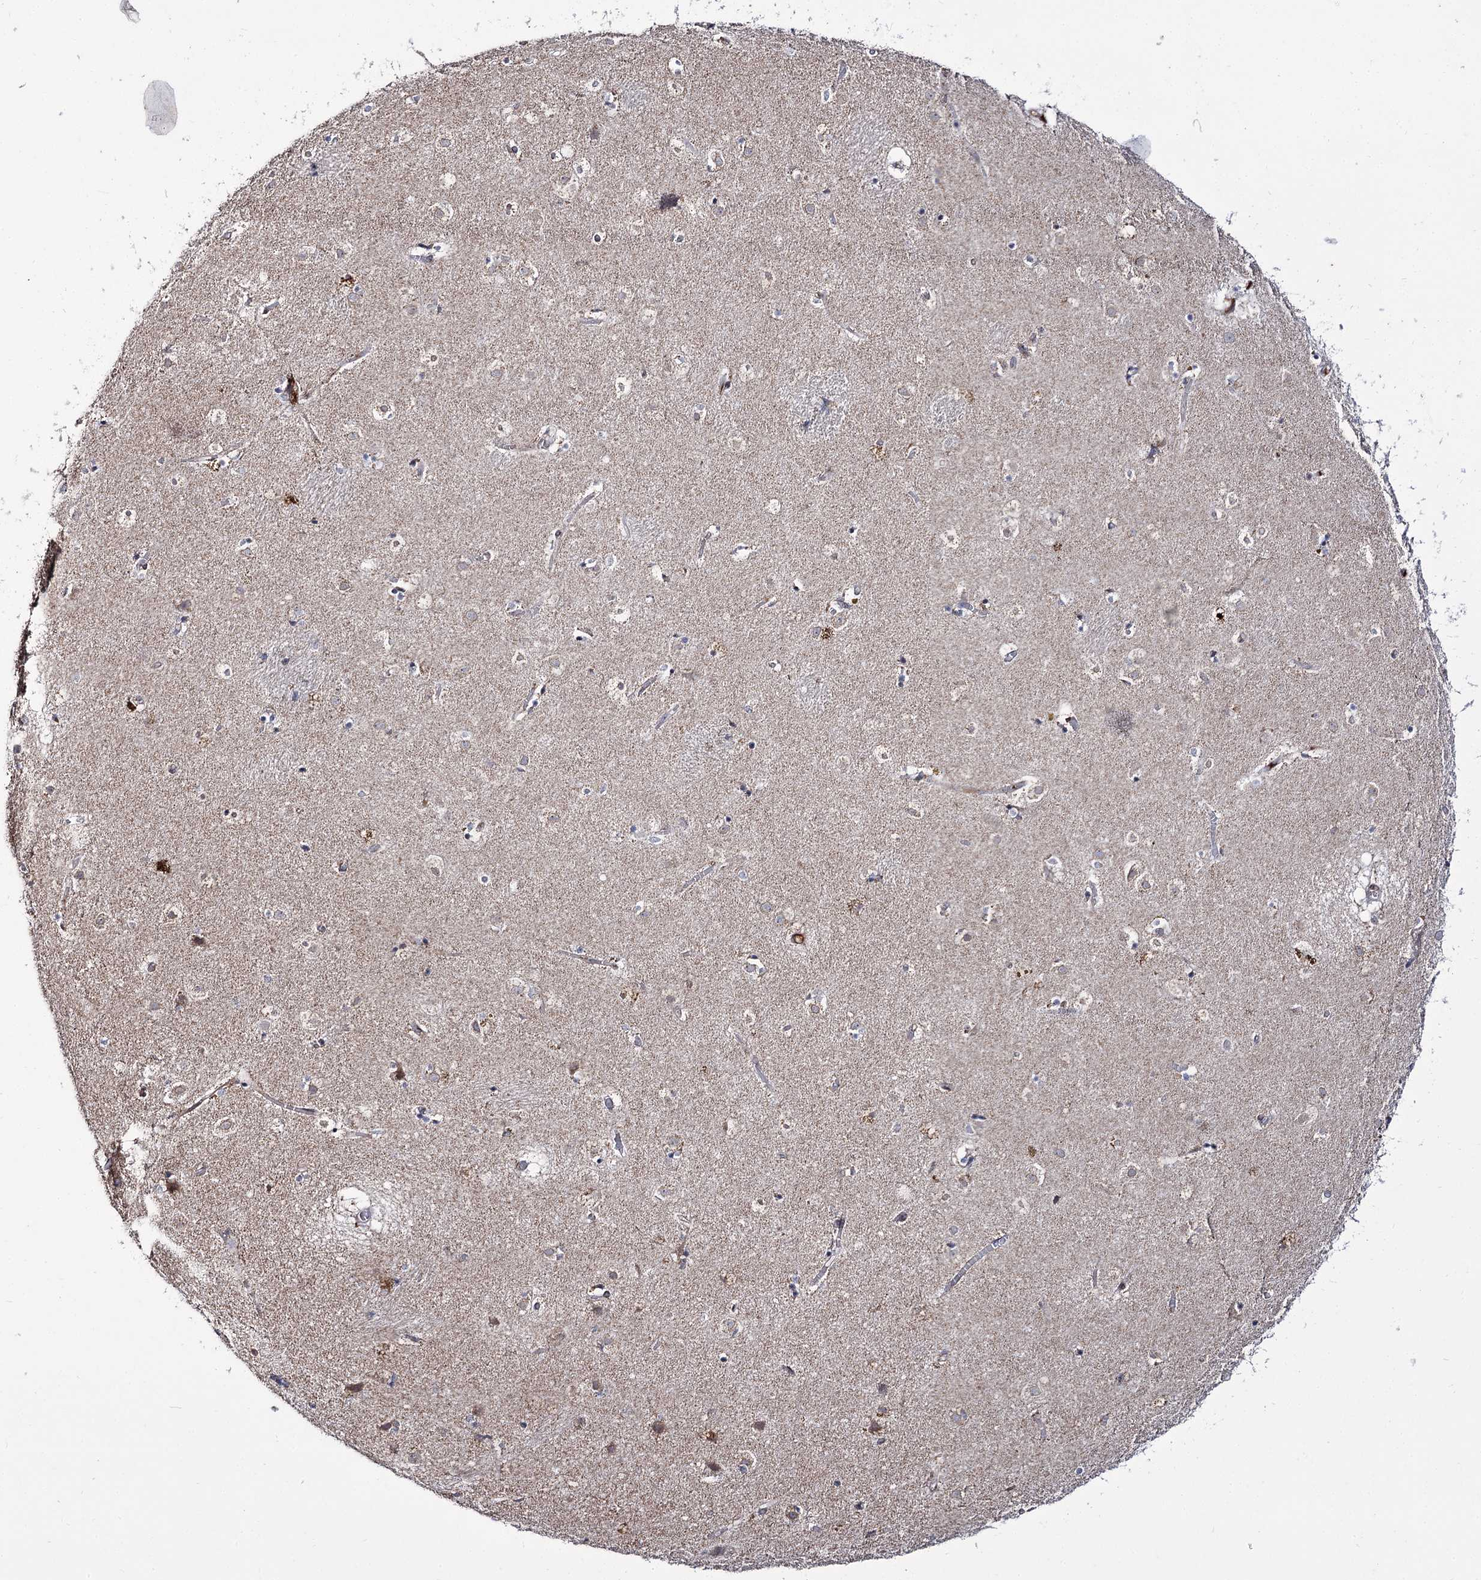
{"staining": {"intensity": "weak", "quantity": "<25%", "location": "cytoplasmic/membranous"}, "tissue": "caudate", "cell_type": "Glial cells", "image_type": "normal", "snomed": [{"axis": "morphology", "description": "Normal tissue, NOS"}, {"axis": "topography", "description": "Lateral ventricle wall"}], "caption": "This is a histopathology image of IHC staining of normal caudate, which shows no staining in glial cells. The staining was performed using DAB (3,3'-diaminobenzidine) to visualize the protein expression in brown, while the nuclei were stained in blue with hematoxylin (Magnification: 20x).", "gene": "C11orf80", "patient": {"sex": "male", "age": 70}}